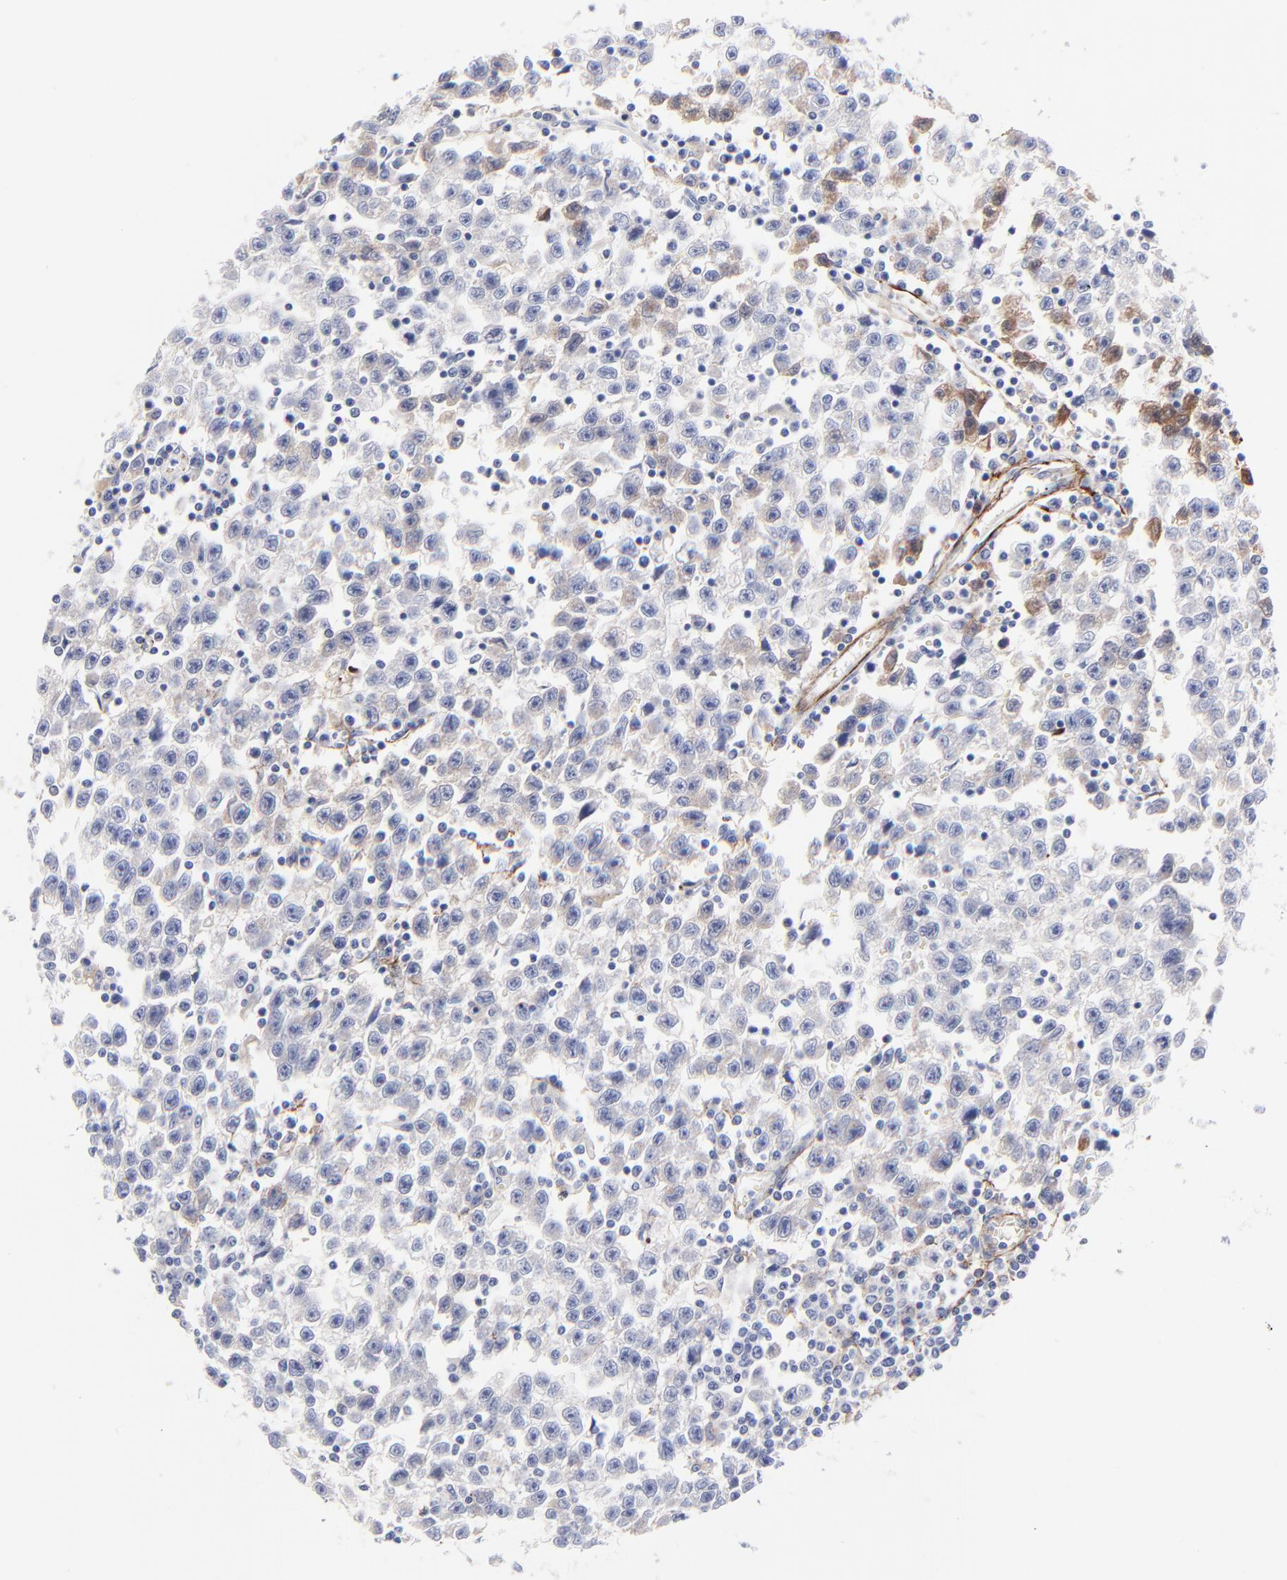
{"staining": {"intensity": "negative", "quantity": "none", "location": "none"}, "tissue": "testis cancer", "cell_type": "Tumor cells", "image_type": "cancer", "snomed": [{"axis": "morphology", "description": "Seminoma, NOS"}, {"axis": "topography", "description": "Testis"}], "caption": "Testis seminoma stained for a protein using IHC shows no expression tumor cells.", "gene": "FBLN2", "patient": {"sex": "male", "age": 35}}